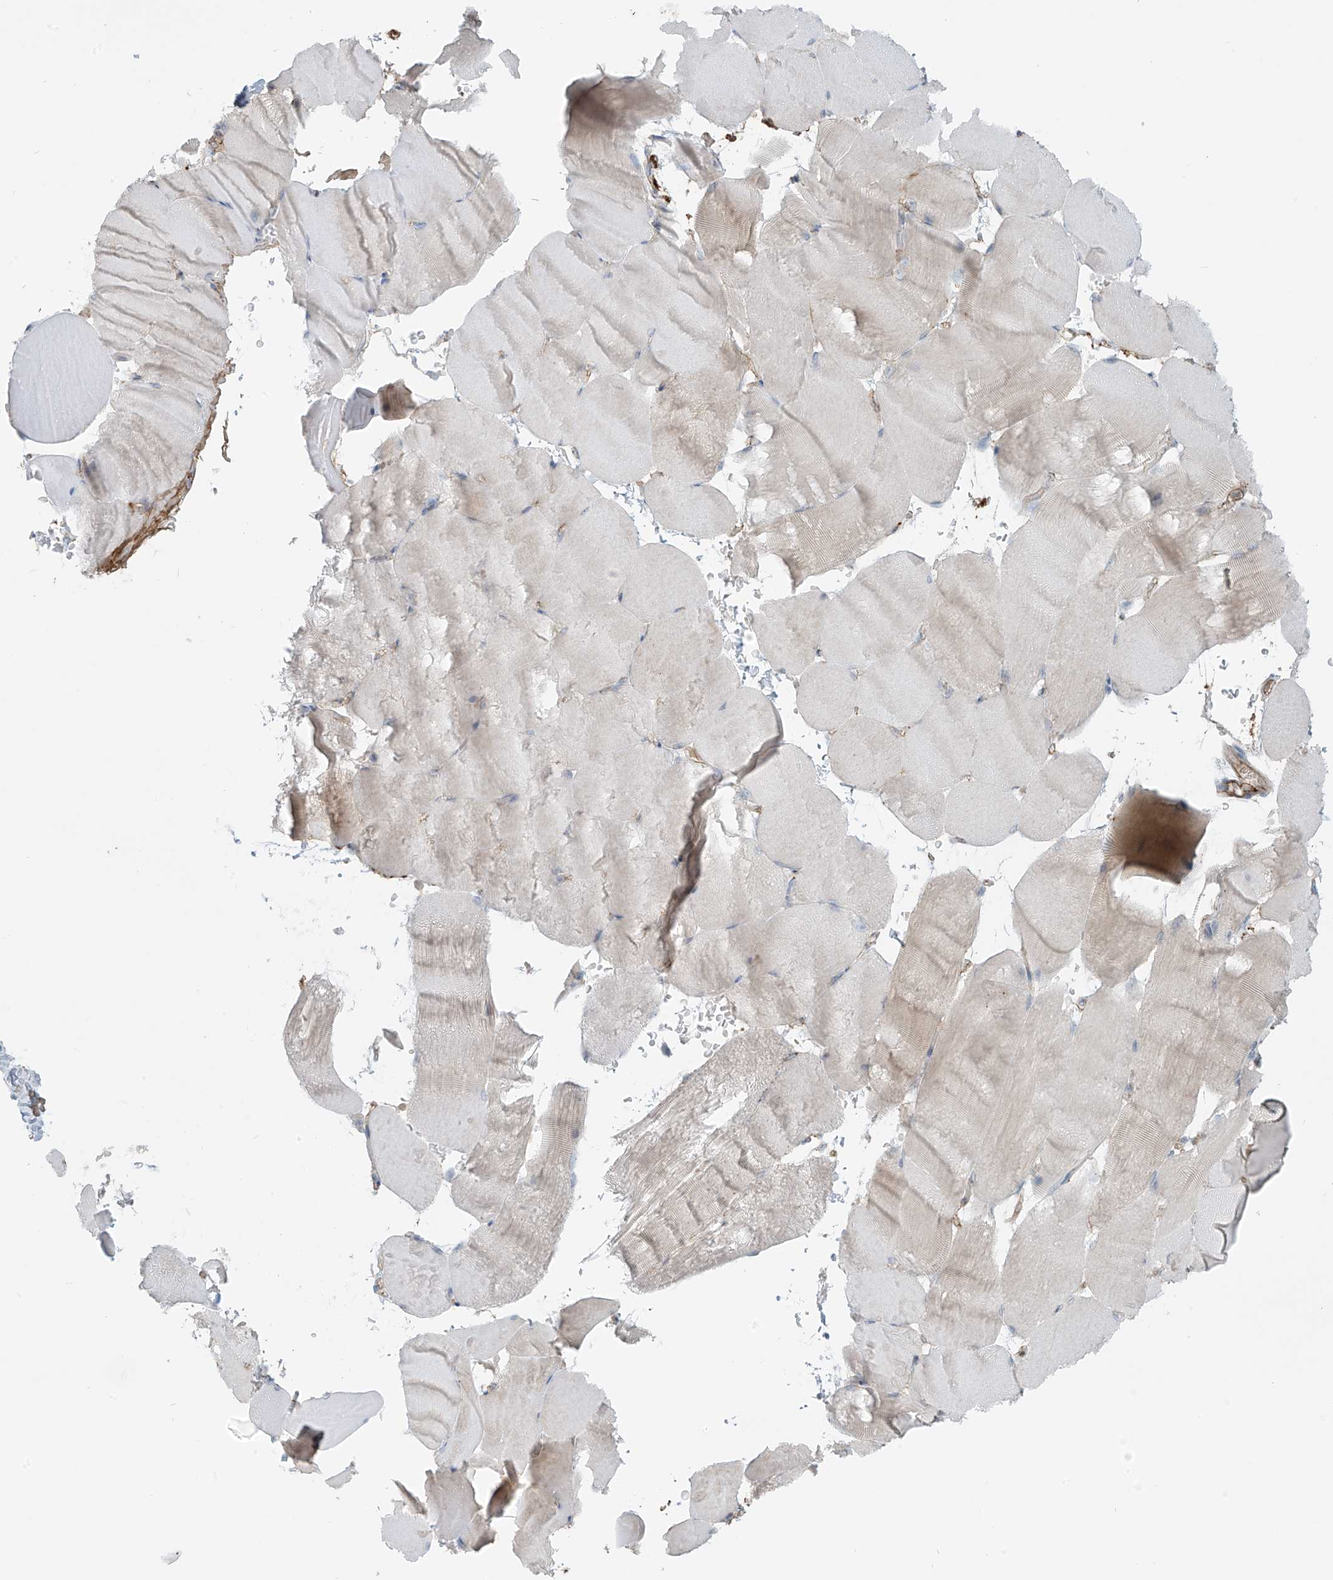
{"staining": {"intensity": "negative", "quantity": "none", "location": "none"}, "tissue": "skeletal muscle", "cell_type": "Myocytes", "image_type": "normal", "snomed": [{"axis": "morphology", "description": "Normal tissue, NOS"}, {"axis": "topography", "description": "Skeletal muscle"}, {"axis": "topography", "description": "Parathyroid gland"}], "caption": "Immunohistochemistry (IHC) photomicrograph of normal skeletal muscle: skeletal muscle stained with DAB (3,3'-diaminobenzidine) displays no significant protein positivity in myocytes. The staining was performed using DAB (3,3'-diaminobenzidine) to visualize the protein expression in brown, while the nuclei were stained in blue with hematoxylin (Magnification: 20x).", "gene": "SLC9A2", "patient": {"sex": "female", "age": 37}}